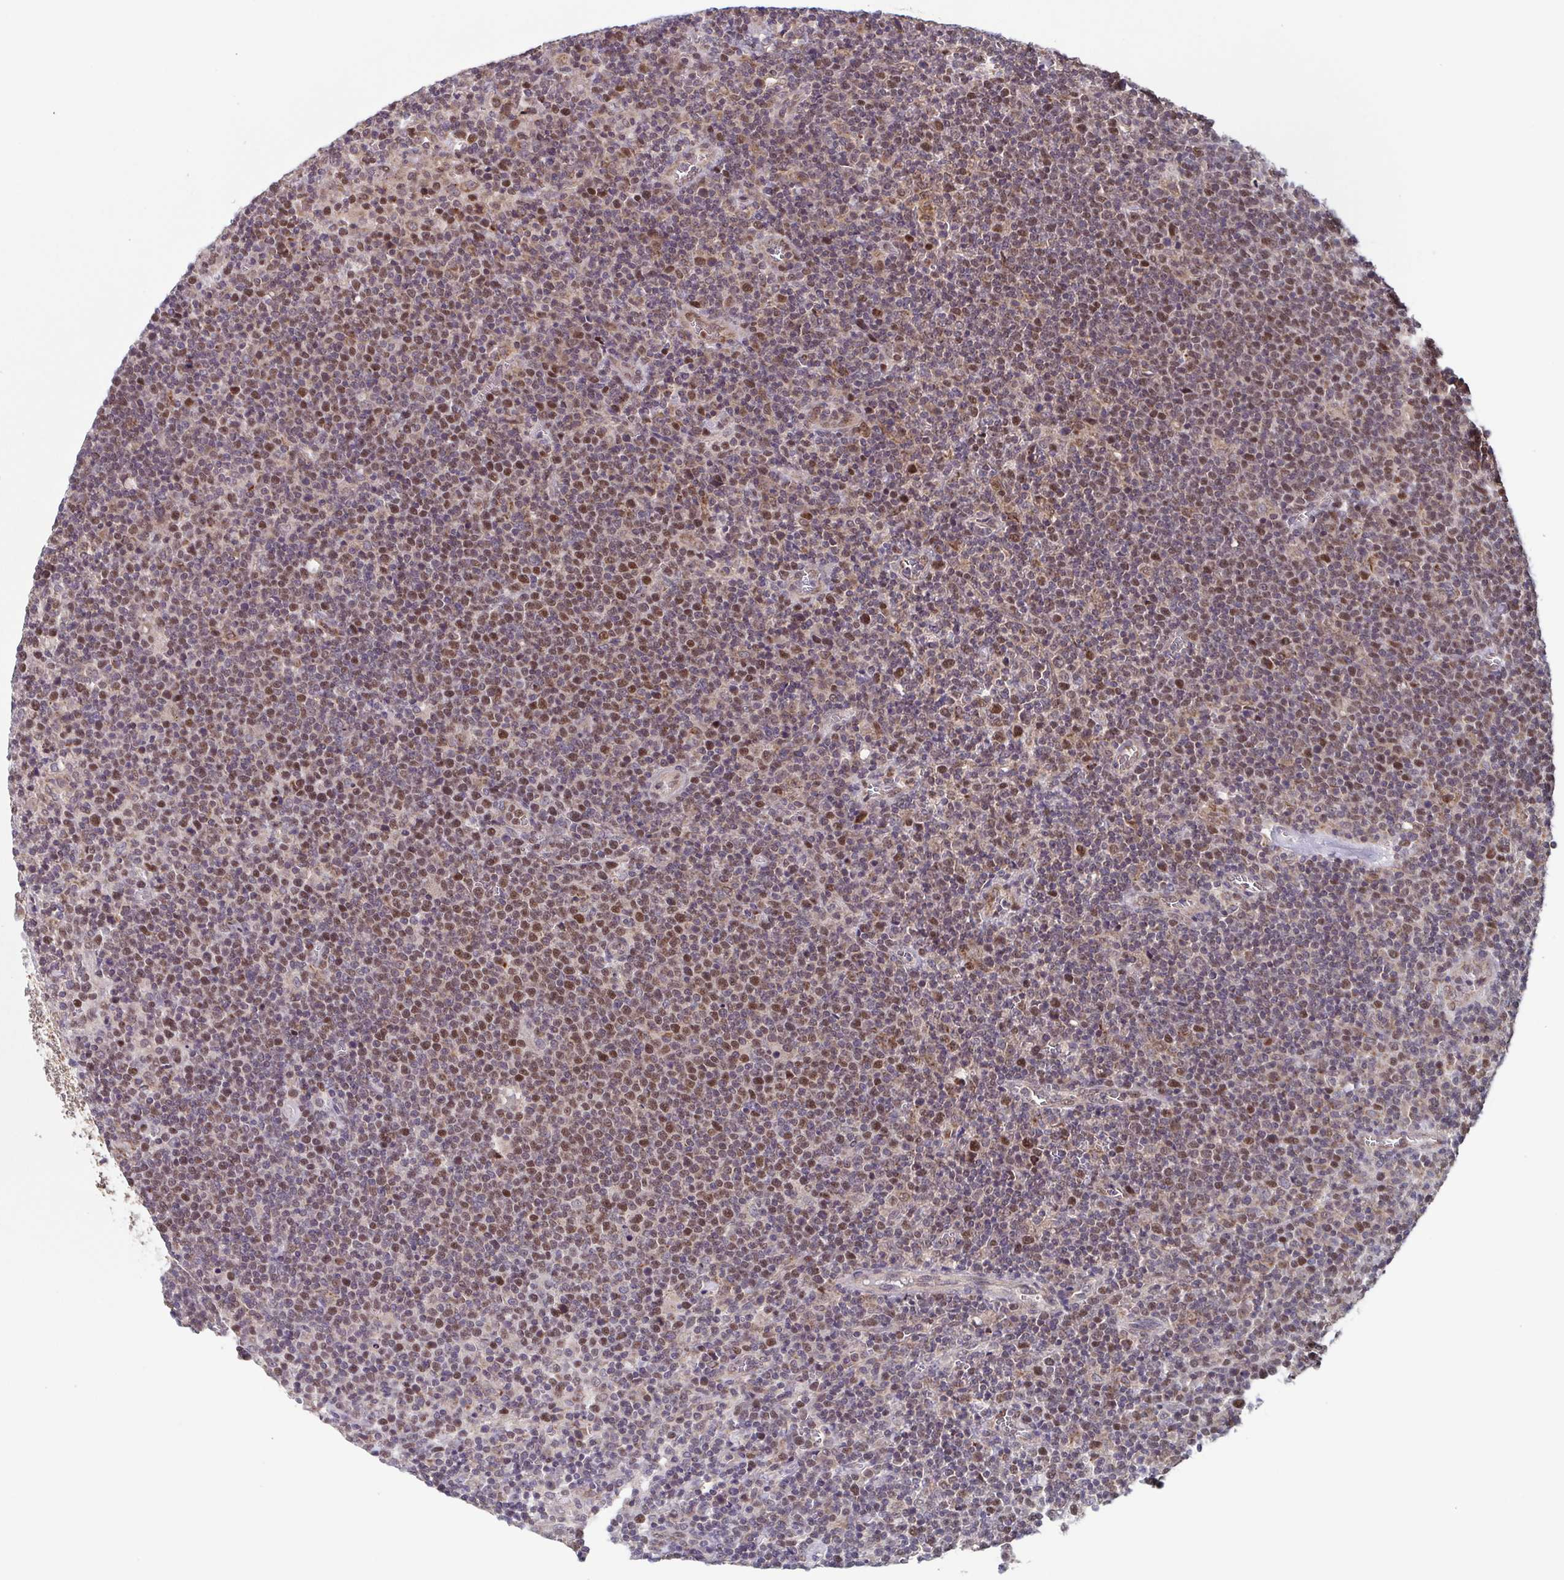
{"staining": {"intensity": "moderate", "quantity": "25%-75%", "location": "nuclear"}, "tissue": "lymphoma", "cell_type": "Tumor cells", "image_type": "cancer", "snomed": [{"axis": "morphology", "description": "Malignant lymphoma, non-Hodgkin's type, High grade"}, {"axis": "topography", "description": "Lymph node"}], "caption": "The micrograph shows staining of malignant lymphoma, non-Hodgkin's type (high-grade), revealing moderate nuclear protein positivity (brown color) within tumor cells. (brown staining indicates protein expression, while blue staining denotes nuclei).", "gene": "TTC19", "patient": {"sex": "male", "age": 61}}